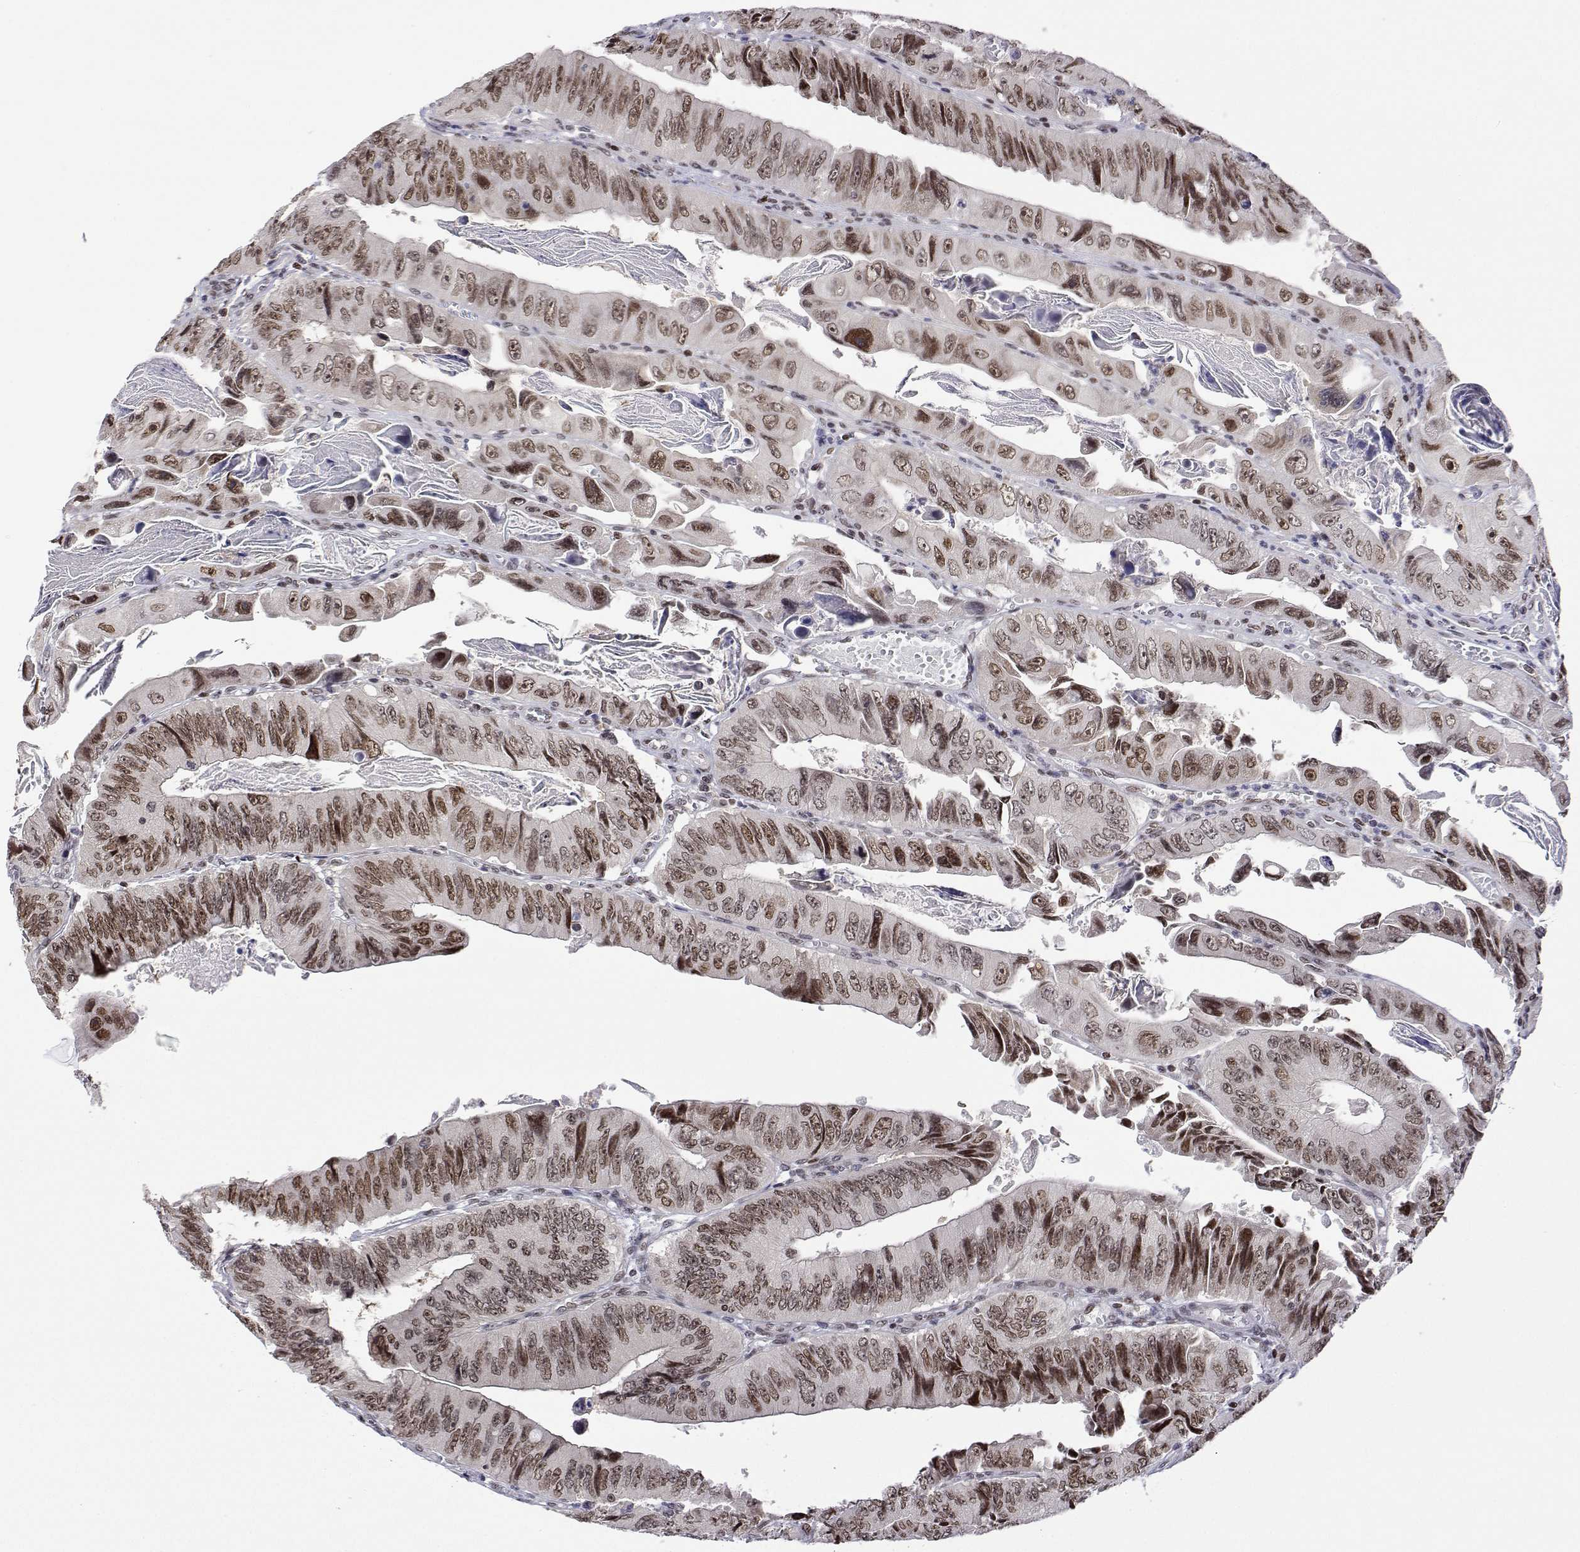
{"staining": {"intensity": "moderate", "quantity": ">75%", "location": "nuclear"}, "tissue": "colorectal cancer", "cell_type": "Tumor cells", "image_type": "cancer", "snomed": [{"axis": "morphology", "description": "Adenocarcinoma, NOS"}, {"axis": "topography", "description": "Colon"}], "caption": "Colorectal adenocarcinoma was stained to show a protein in brown. There is medium levels of moderate nuclear expression in about >75% of tumor cells. Immunohistochemistry stains the protein of interest in brown and the nuclei are stained blue.", "gene": "XPC", "patient": {"sex": "female", "age": 84}}